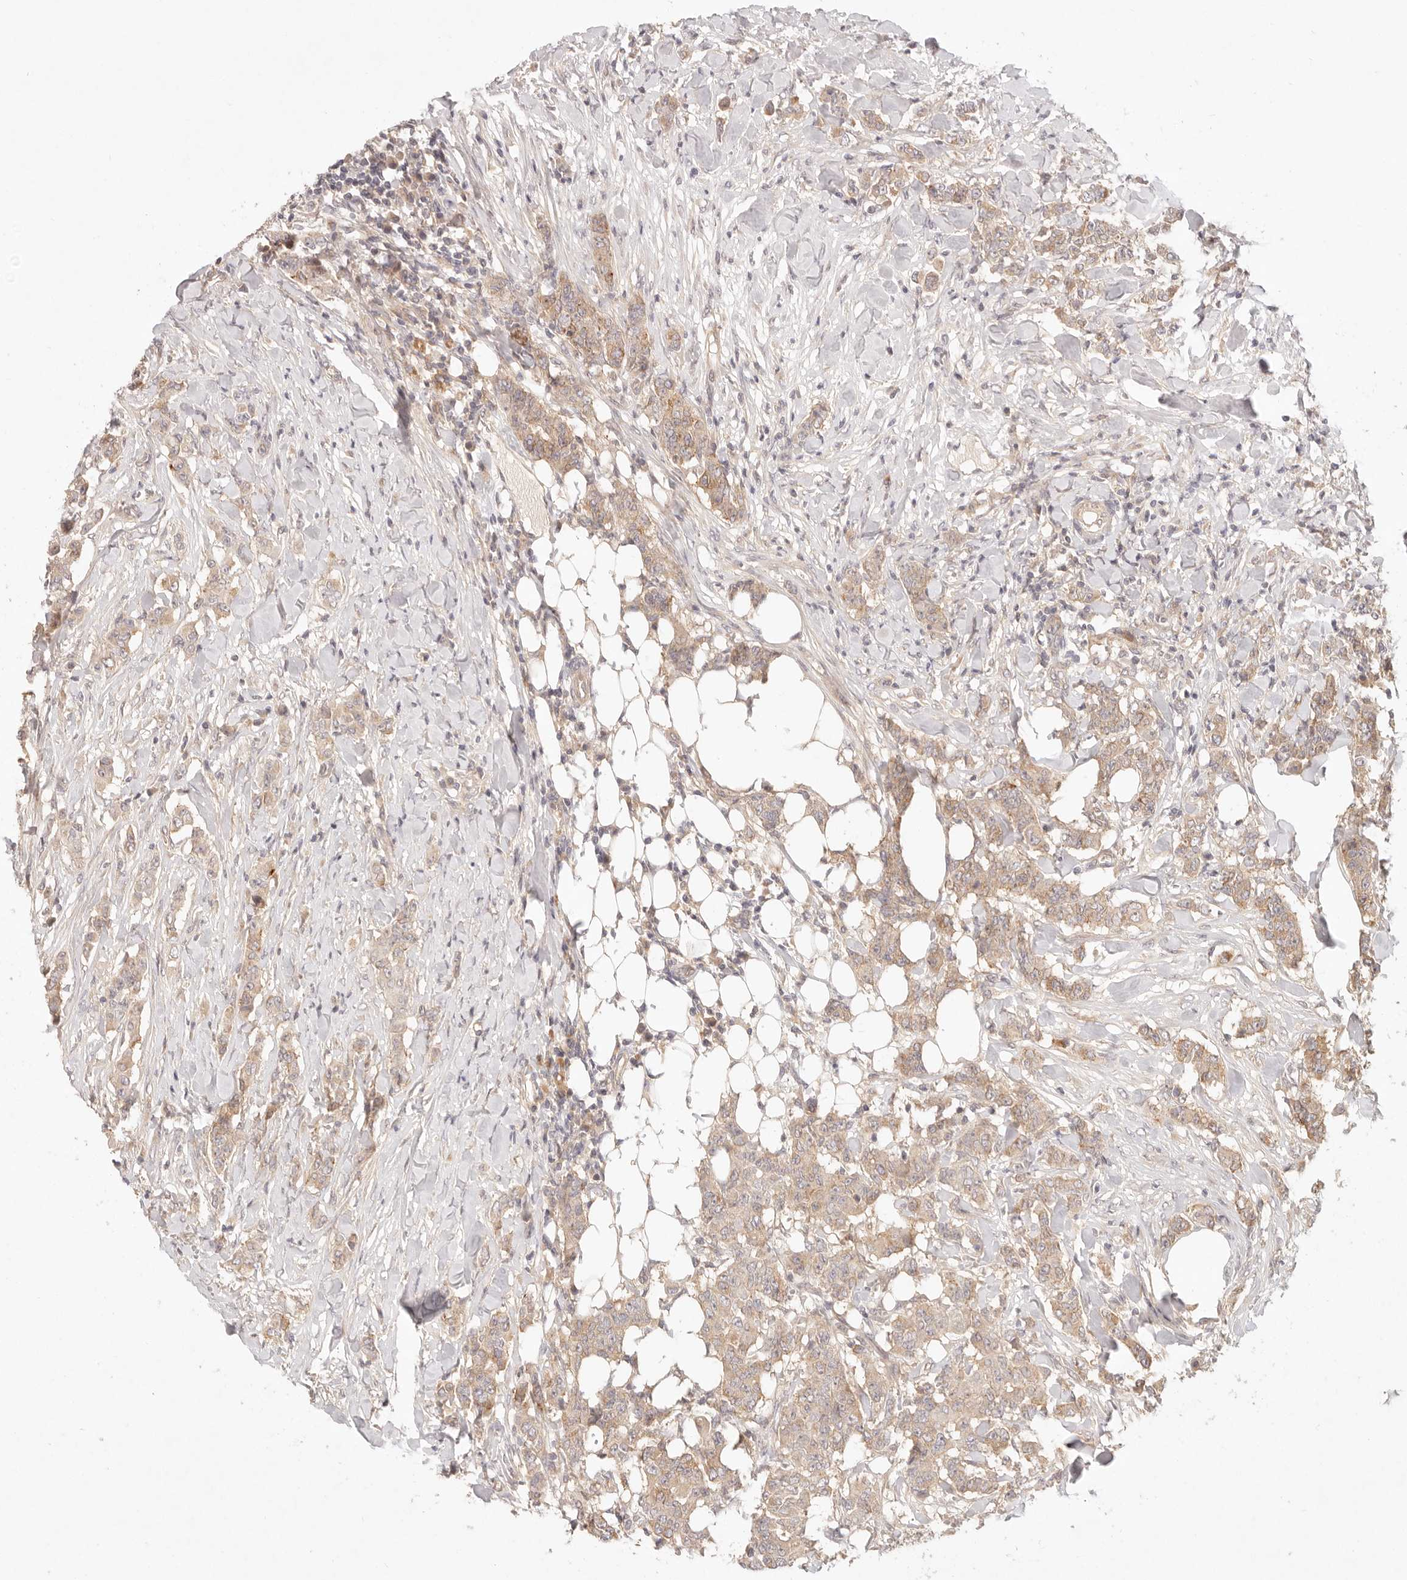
{"staining": {"intensity": "weak", "quantity": ">75%", "location": "cytoplasmic/membranous"}, "tissue": "breast cancer", "cell_type": "Tumor cells", "image_type": "cancer", "snomed": [{"axis": "morphology", "description": "Duct carcinoma"}, {"axis": "topography", "description": "Breast"}], "caption": "Immunohistochemistry (IHC) image of breast cancer stained for a protein (brown), which reveals low levels of weak cytoplasmic/membranous expression in approximately >75% of tumor cells.", "gene": "PPP1R3B", "patient": {"sex": "female", "age": 40}}